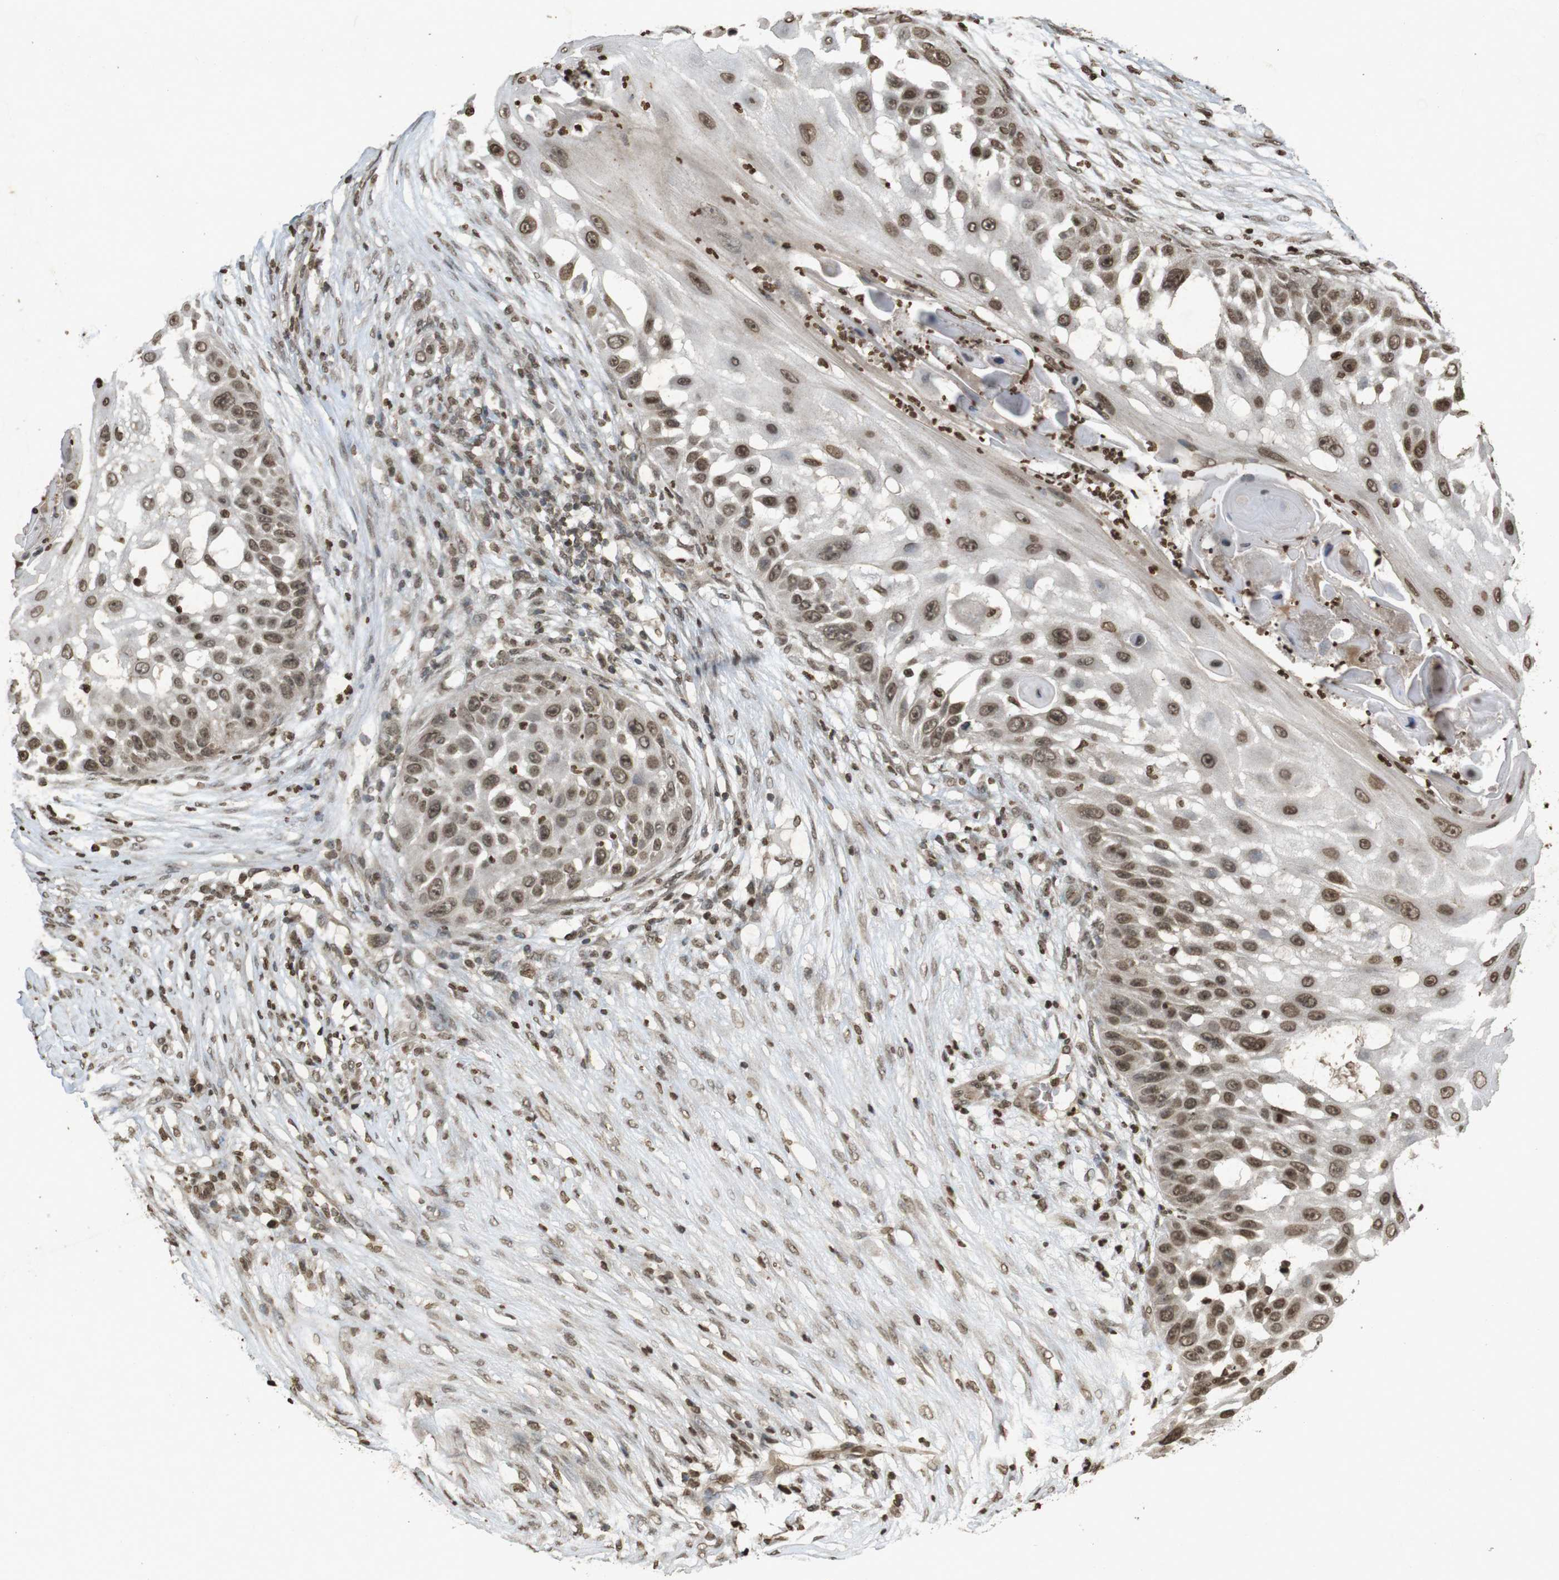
{"staining": {"intensity": "moderate", "quantity": ">75%", "location": "nuclear"}, "tissue": "skin cancer", "cell_type": "Tumor cells", "image_type": "cancer", "snomed": [{"axis": "morphology", "description": "Squamous cell carcinoma, NOS"}, {"axis": "topography", "description": "Skin"}], "caption": "Brown immunohistochemical staining in human skin cancer reveals moderate nuclear positivity in about >75% of tumor cells.", "gene": "ORC4", "patient": {"sex": "female", "age": 44}}